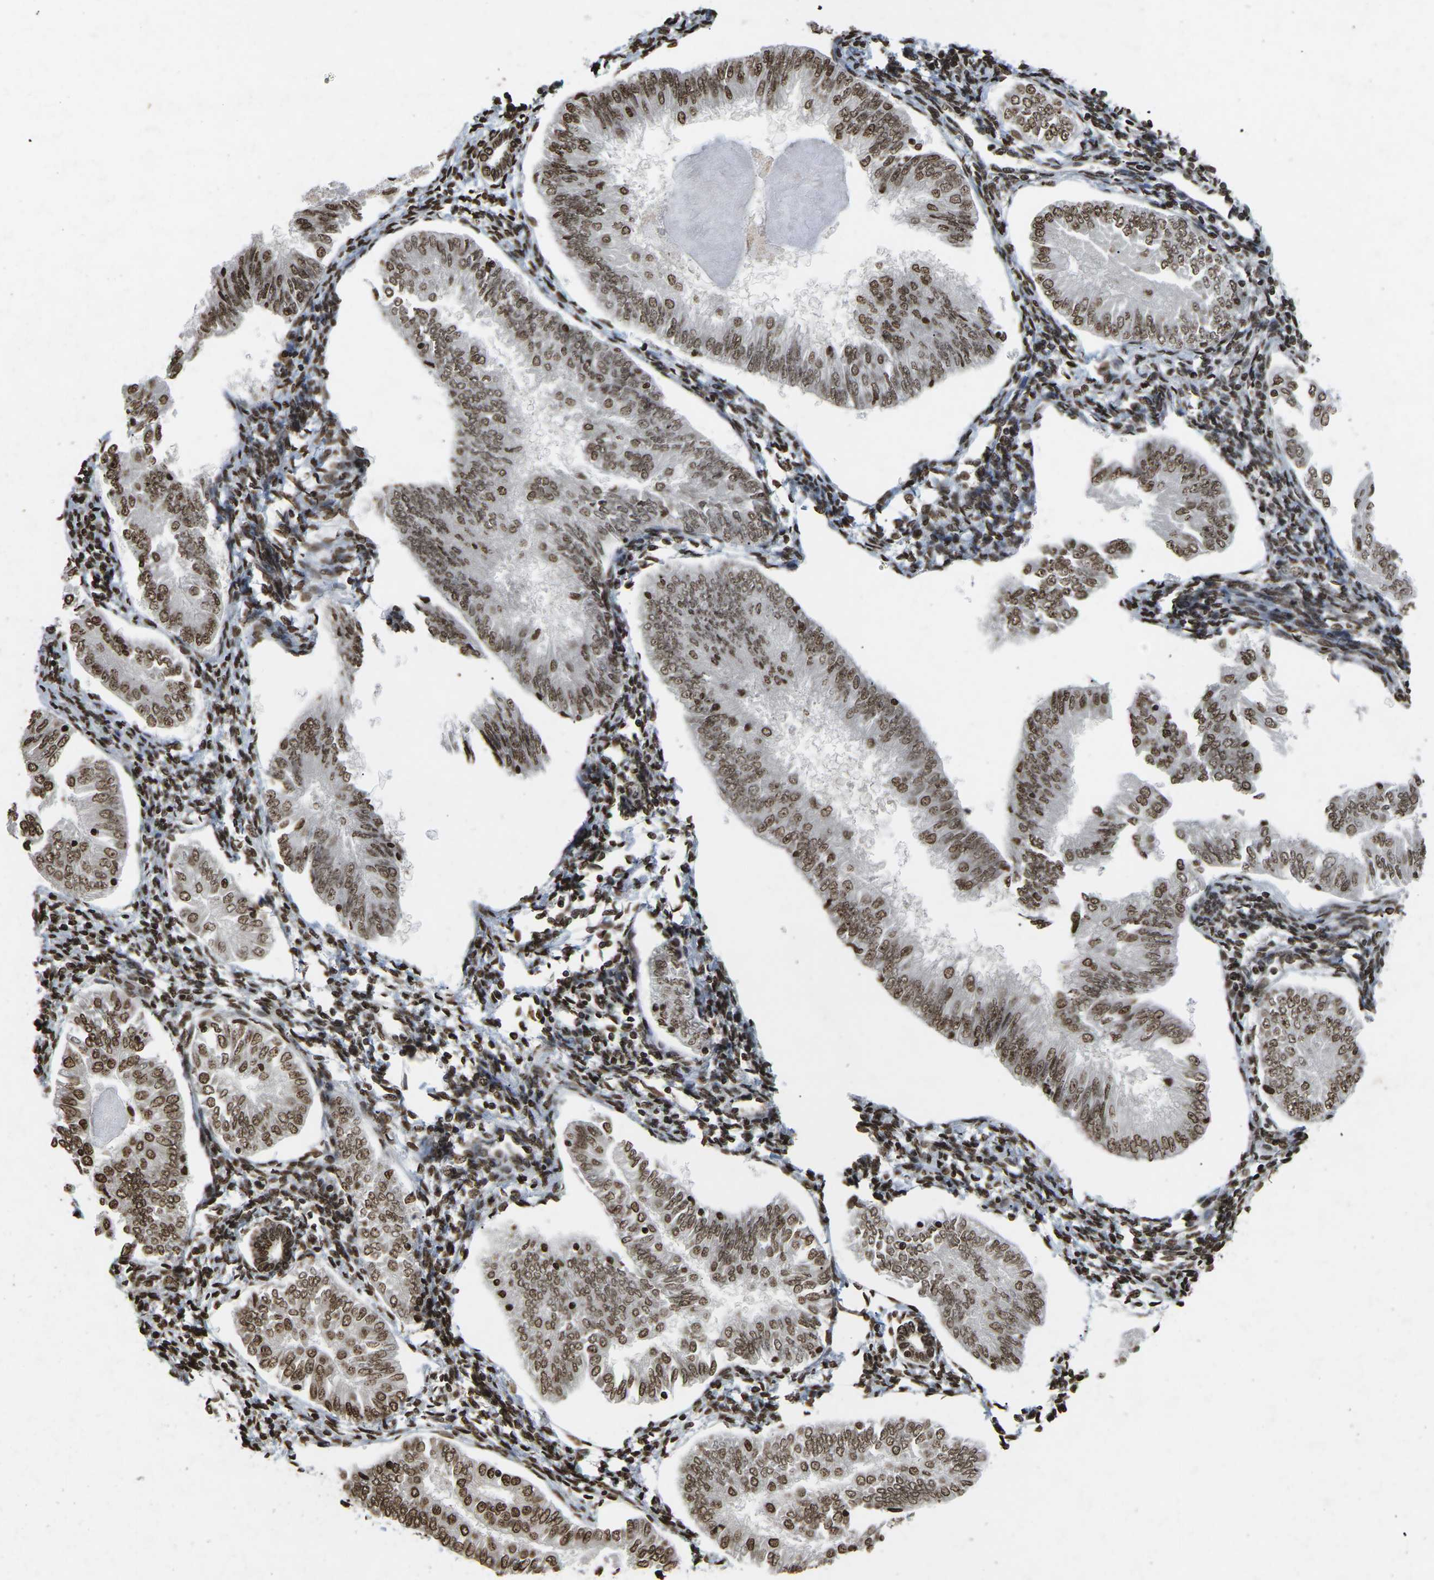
{"staining": {"intensity": "moderate", "quantity": ">75%", "location": "nuclear"}, "tissue": "endometrial cancer", "cell_type": "Tumor cells", "image_type": "cancer", "snomed": [{"axis": "morphology", "description": "Adenocarcinoma, NOS"}, {"axis": "topography", "description": "Endometrium"}], "caption": "About >75% of tumor cells in endometrial adenocarcinoma show moderate nuclear protein expression as visualized by brown immunohistochemical staining.", "gene": "EMSY", "patient": {"sex": "female", "age": 53}}